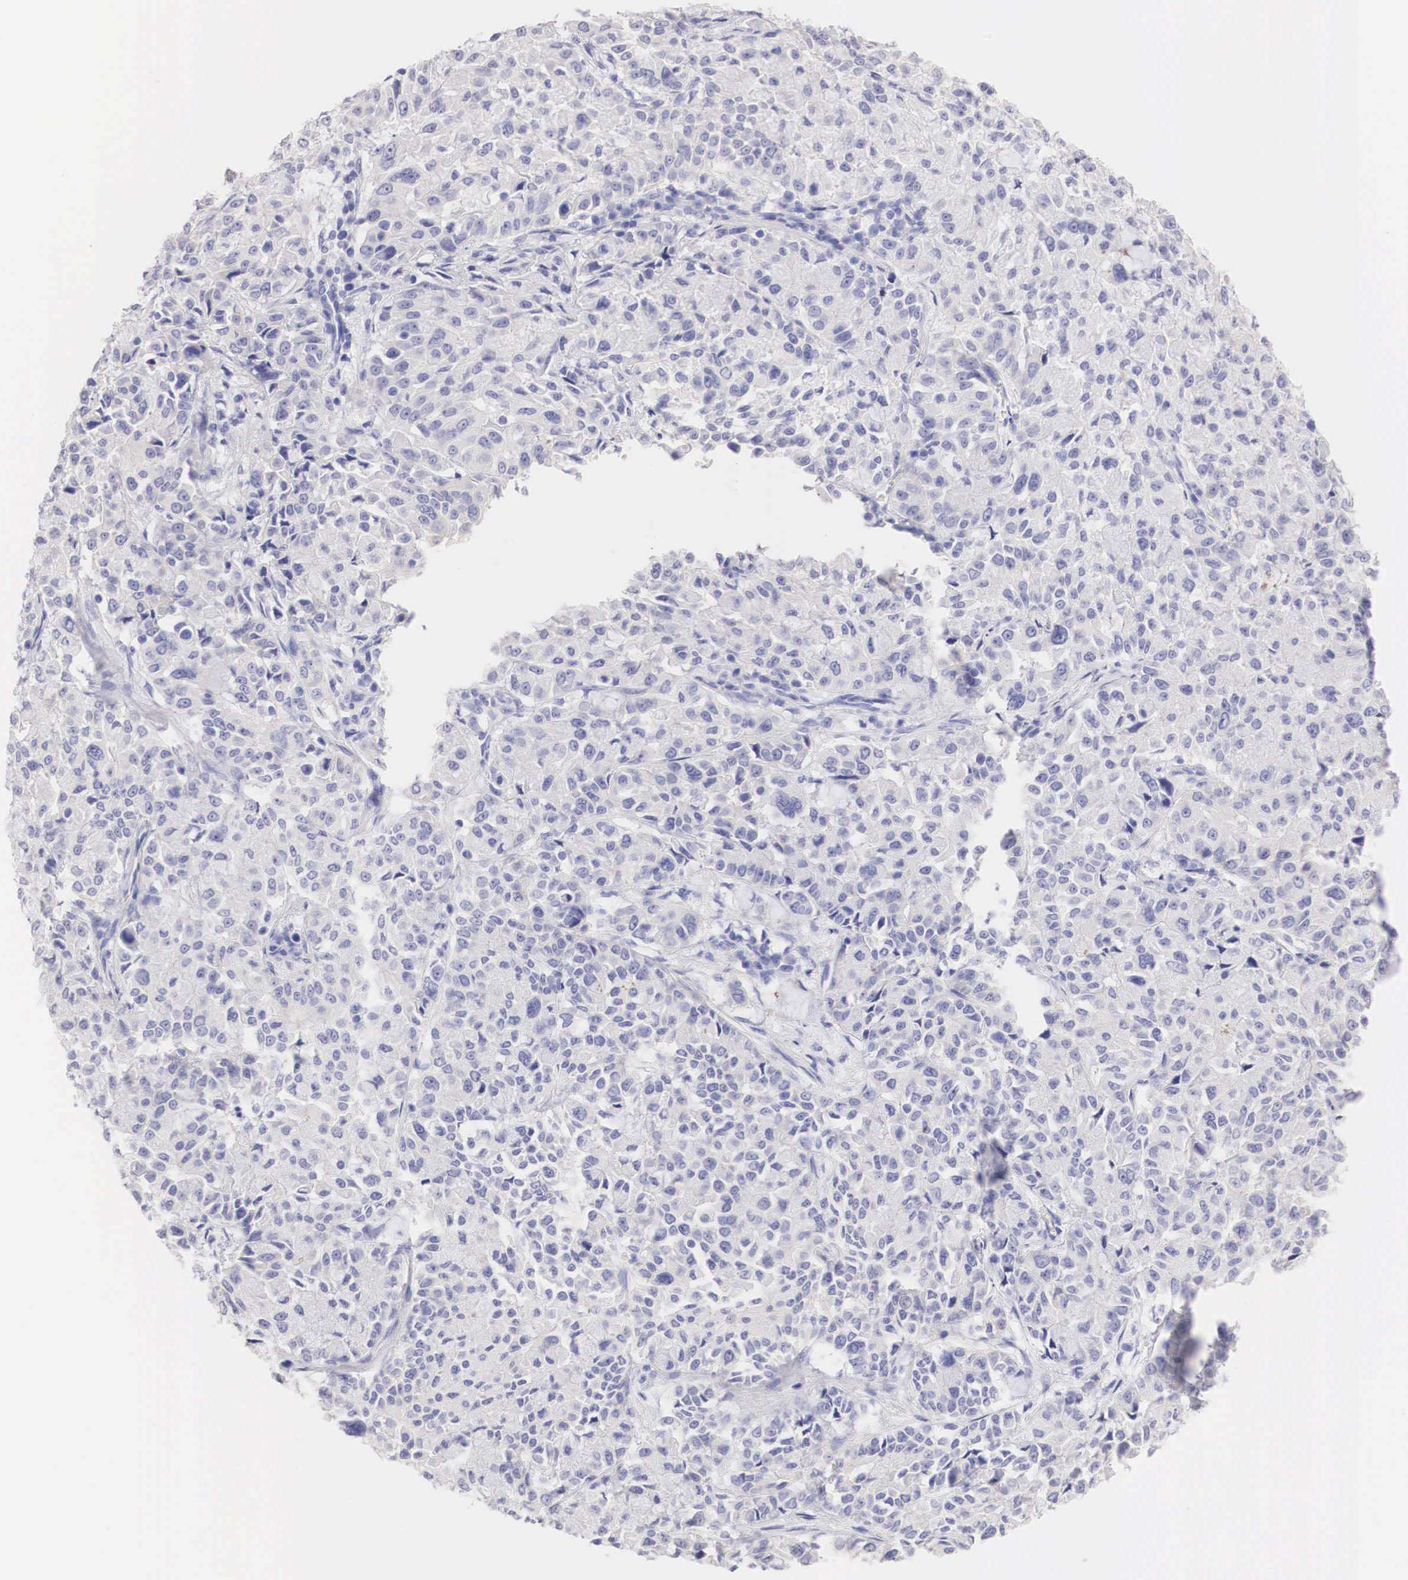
{"staining": {"intensity": "negative", "quantity": "none", "location": "none"}, "tissue": "pancreatic cancer", "cell_type": "Tumor cells", "image_type": "cancer", "snomed": [{"axis": "morphology", "description": "Adenocarcinoma, NOS"}, {"axis": "topography", "description": "Pancreas"}], "caption": "Histopathology image shows no protein expression in tumor cells of pancreatic adenocarcinoma tissue. (DAB (3,3'-diaminobenzidine) immunohistochemistry, high magnification).", "gene": "ERBB2", "patient": {"sex": "female", "age": 52}}